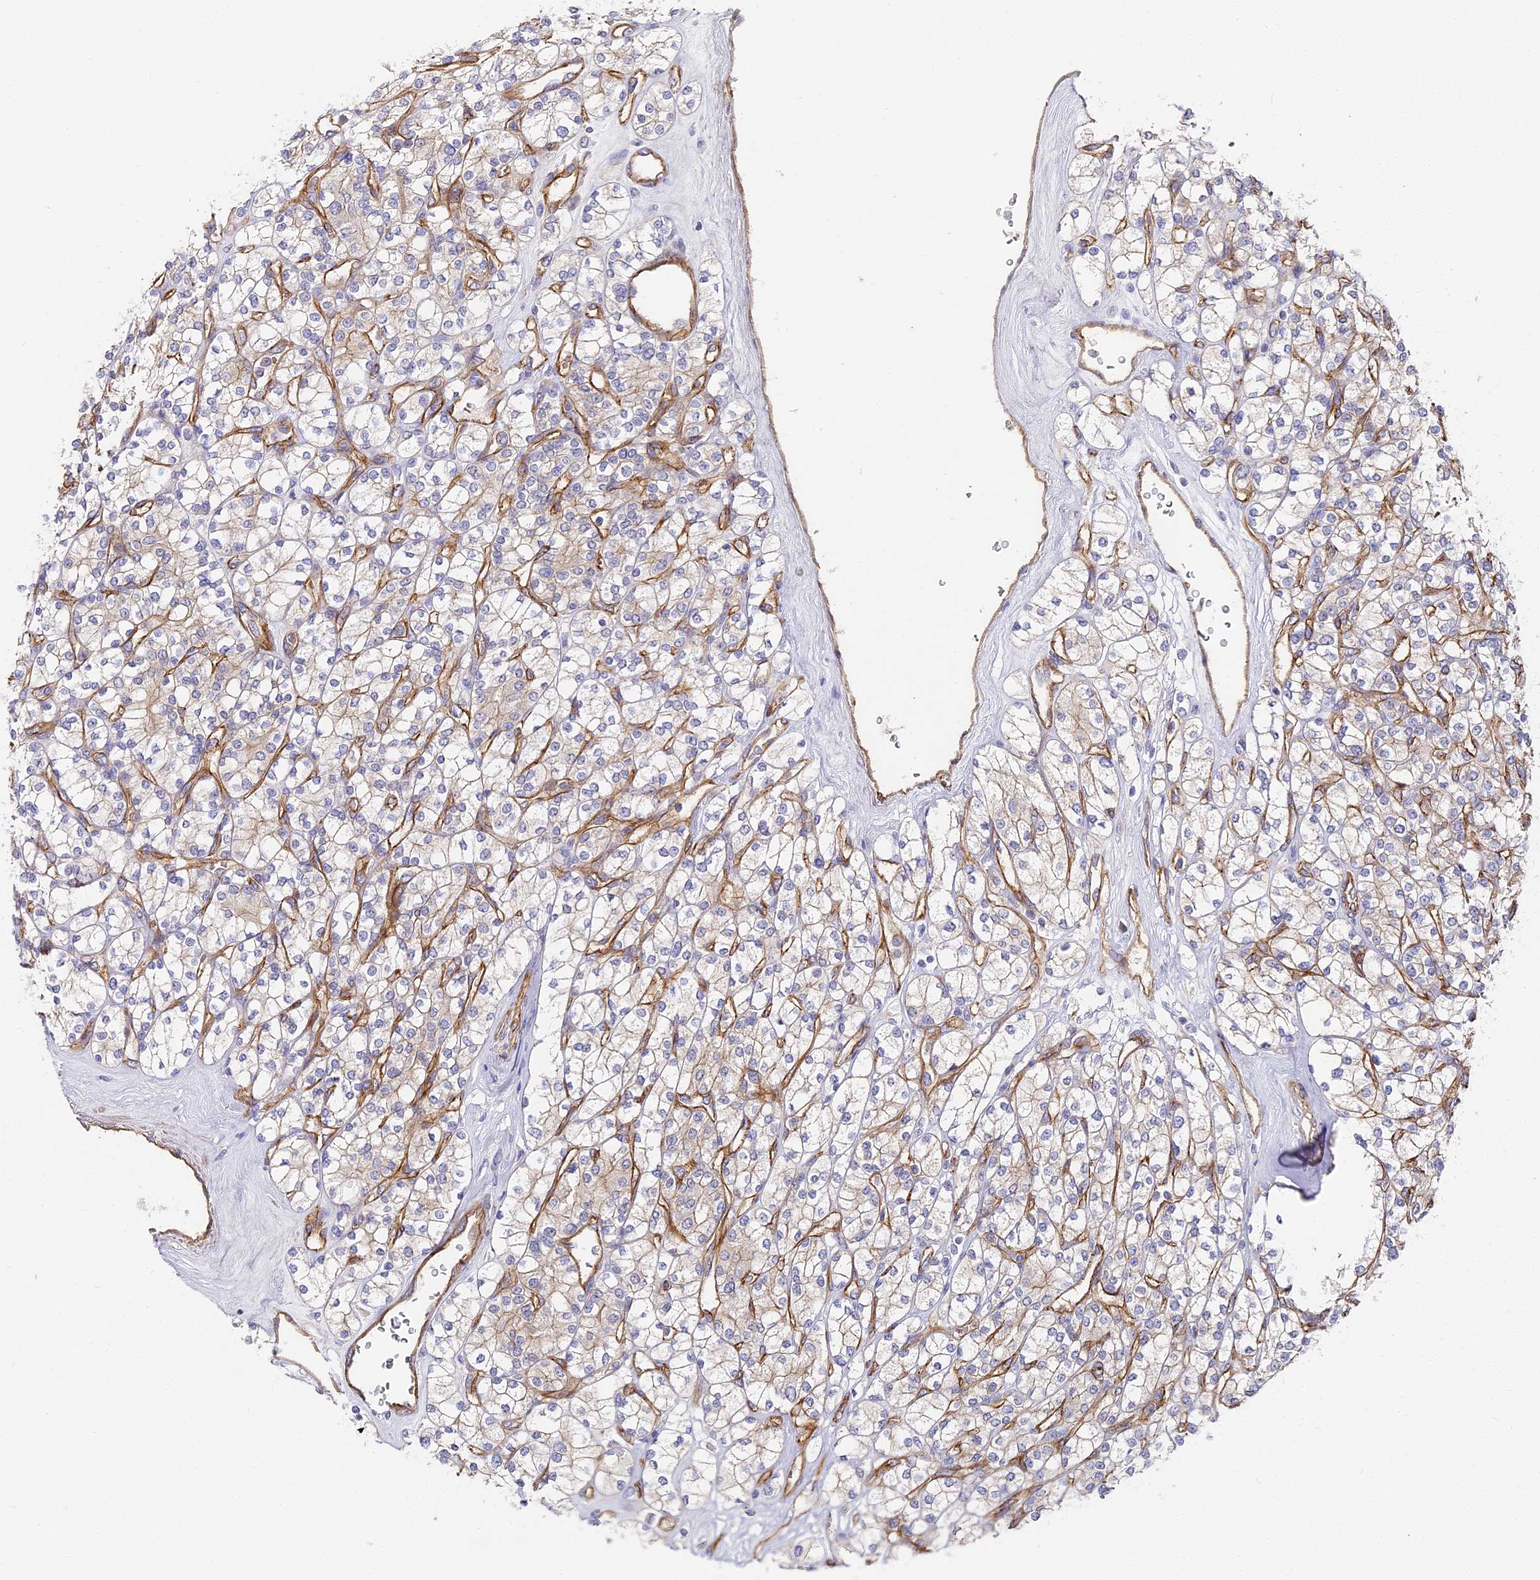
{"staining": {"intensity": "negative", "quantity": "none", "location": "none"}, "tissue": "renal cancer", "cell_type": "Tumor cells", "image_type": "cancer", "snomed": [{"axis": "morphology", "description": "Adenocarcinoma, NOS"}, {"axis": "topography", "description": "Kidney"}], "caption": "Protein analysis of renal cancer shows no significant positivity in tumor cells.", "gene": "CCDC30", "patient": {"sex": "male", "age": 77}}